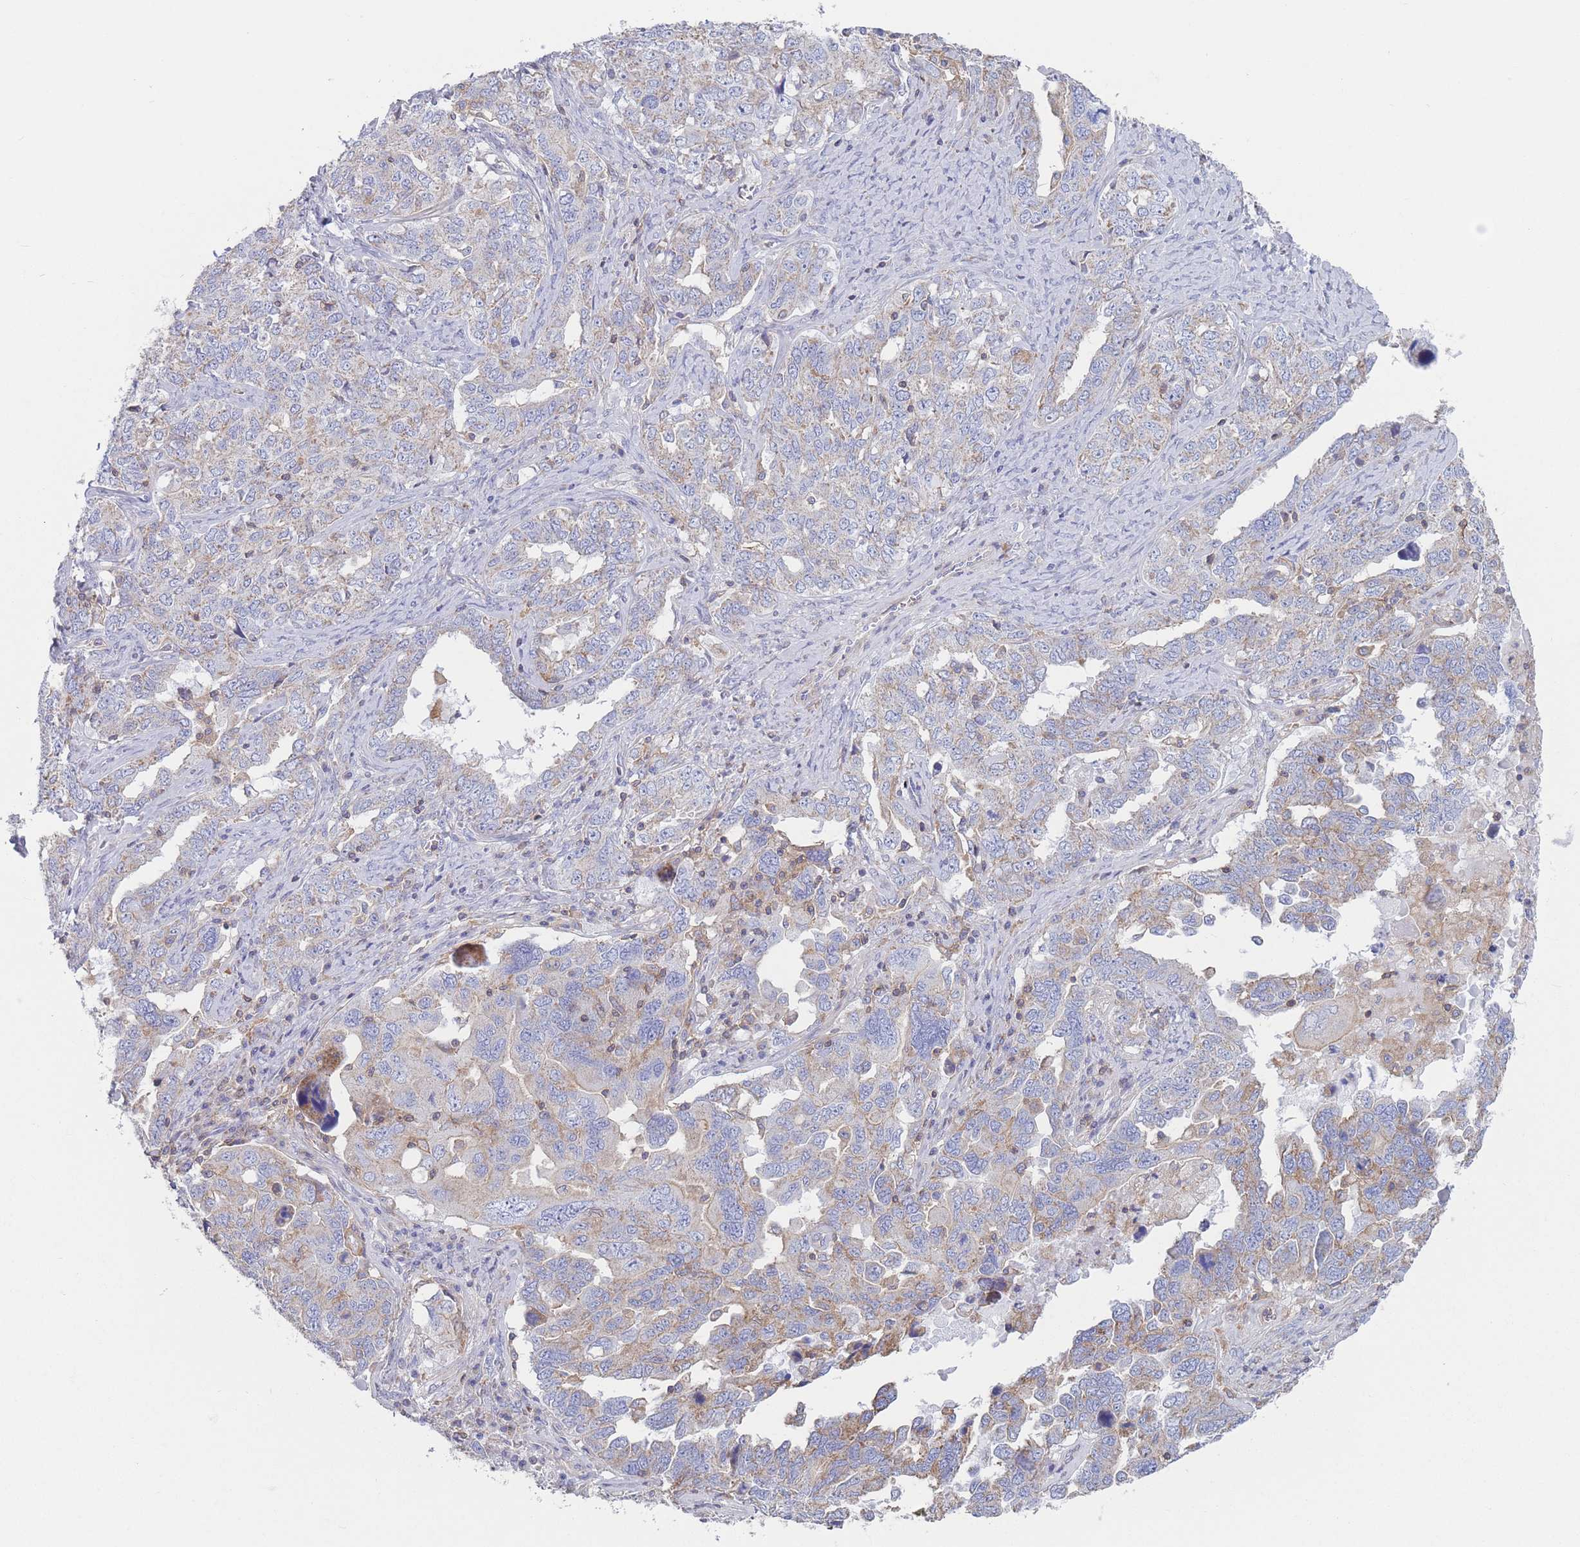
{"staining": {"intensity": "weak", "quantity": "25%-75%", "location": "cytoplasmic/membranous"}, "tissue": "ovarian cancer", "cell_type": "Tumor cells", "image_type": "cancer", "snomed": [{"axis": "morphology", "description": "Carcinoma, endometroid"}, {"axis": "topography", "description": "Ovary"}], "caption": "DAB (3,3'-diaminobenzidine) immunohistochemical staining of ovarian cancer (endometroid carcinoma) displays weak cytoplasmic/membranous protein staining in about 25%-75% of tumor cells.", "gene": "ADH1A", "patient": {"sex": "female", "age": 62}}